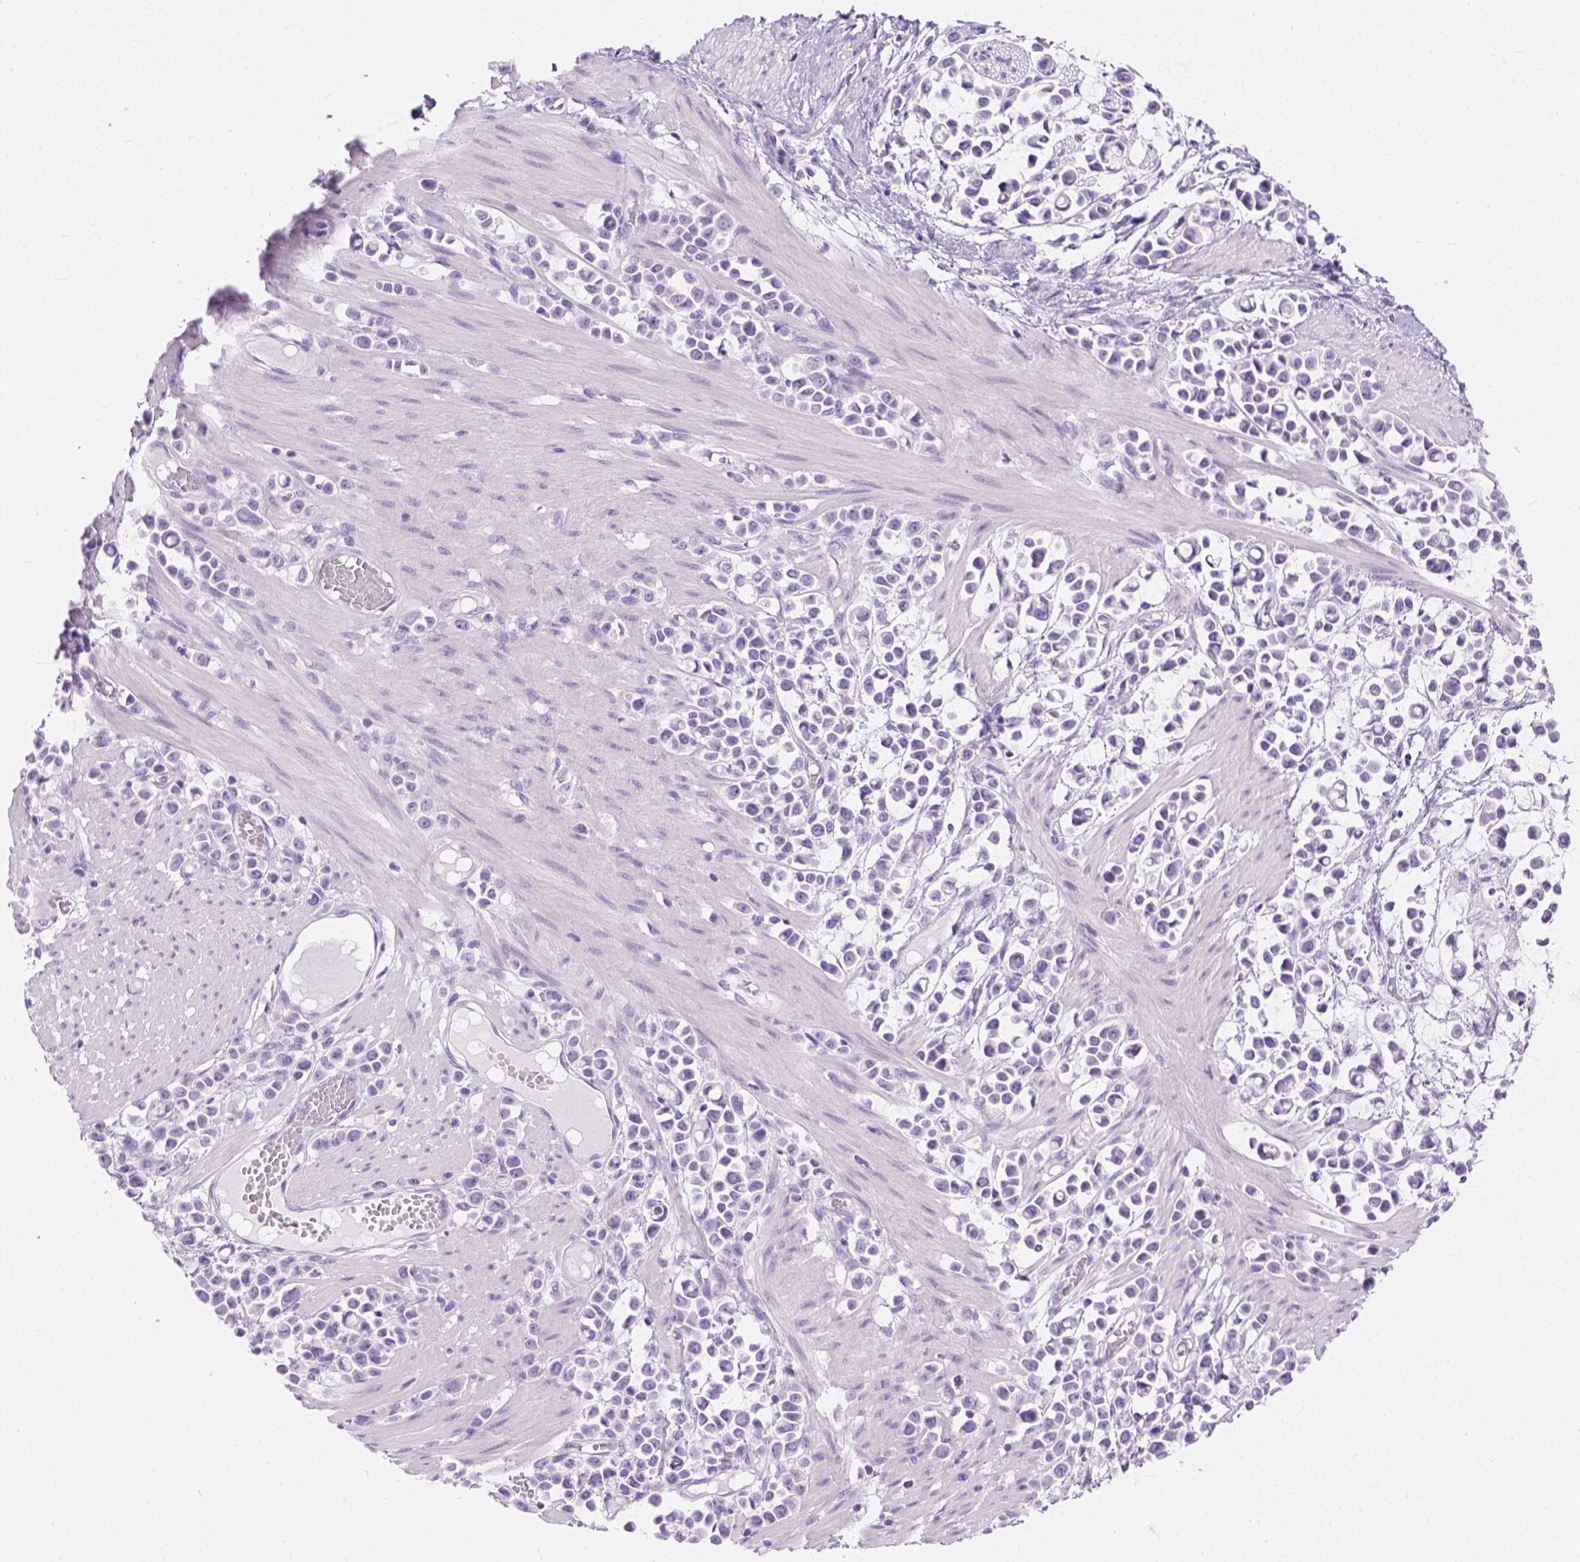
{"staining": {"intensity": "negative", "quantity": "none", "location": "none"}, "tissue": "stomach cancer", "cell_type": "Tumor cells", "image_type": "cancer", "snomed": [{"axis": "morphology", "description": "Adenocarcinoma, NOS"}, {"axis": "topography", "description": "Stomach"}], "caption": "Immunohistochemical staining of human stomach adenocarcinoma shows no significant expression in tumor cells.", "gene": "TMEM38A", "patient": {"sex": "male", "age": 82}}